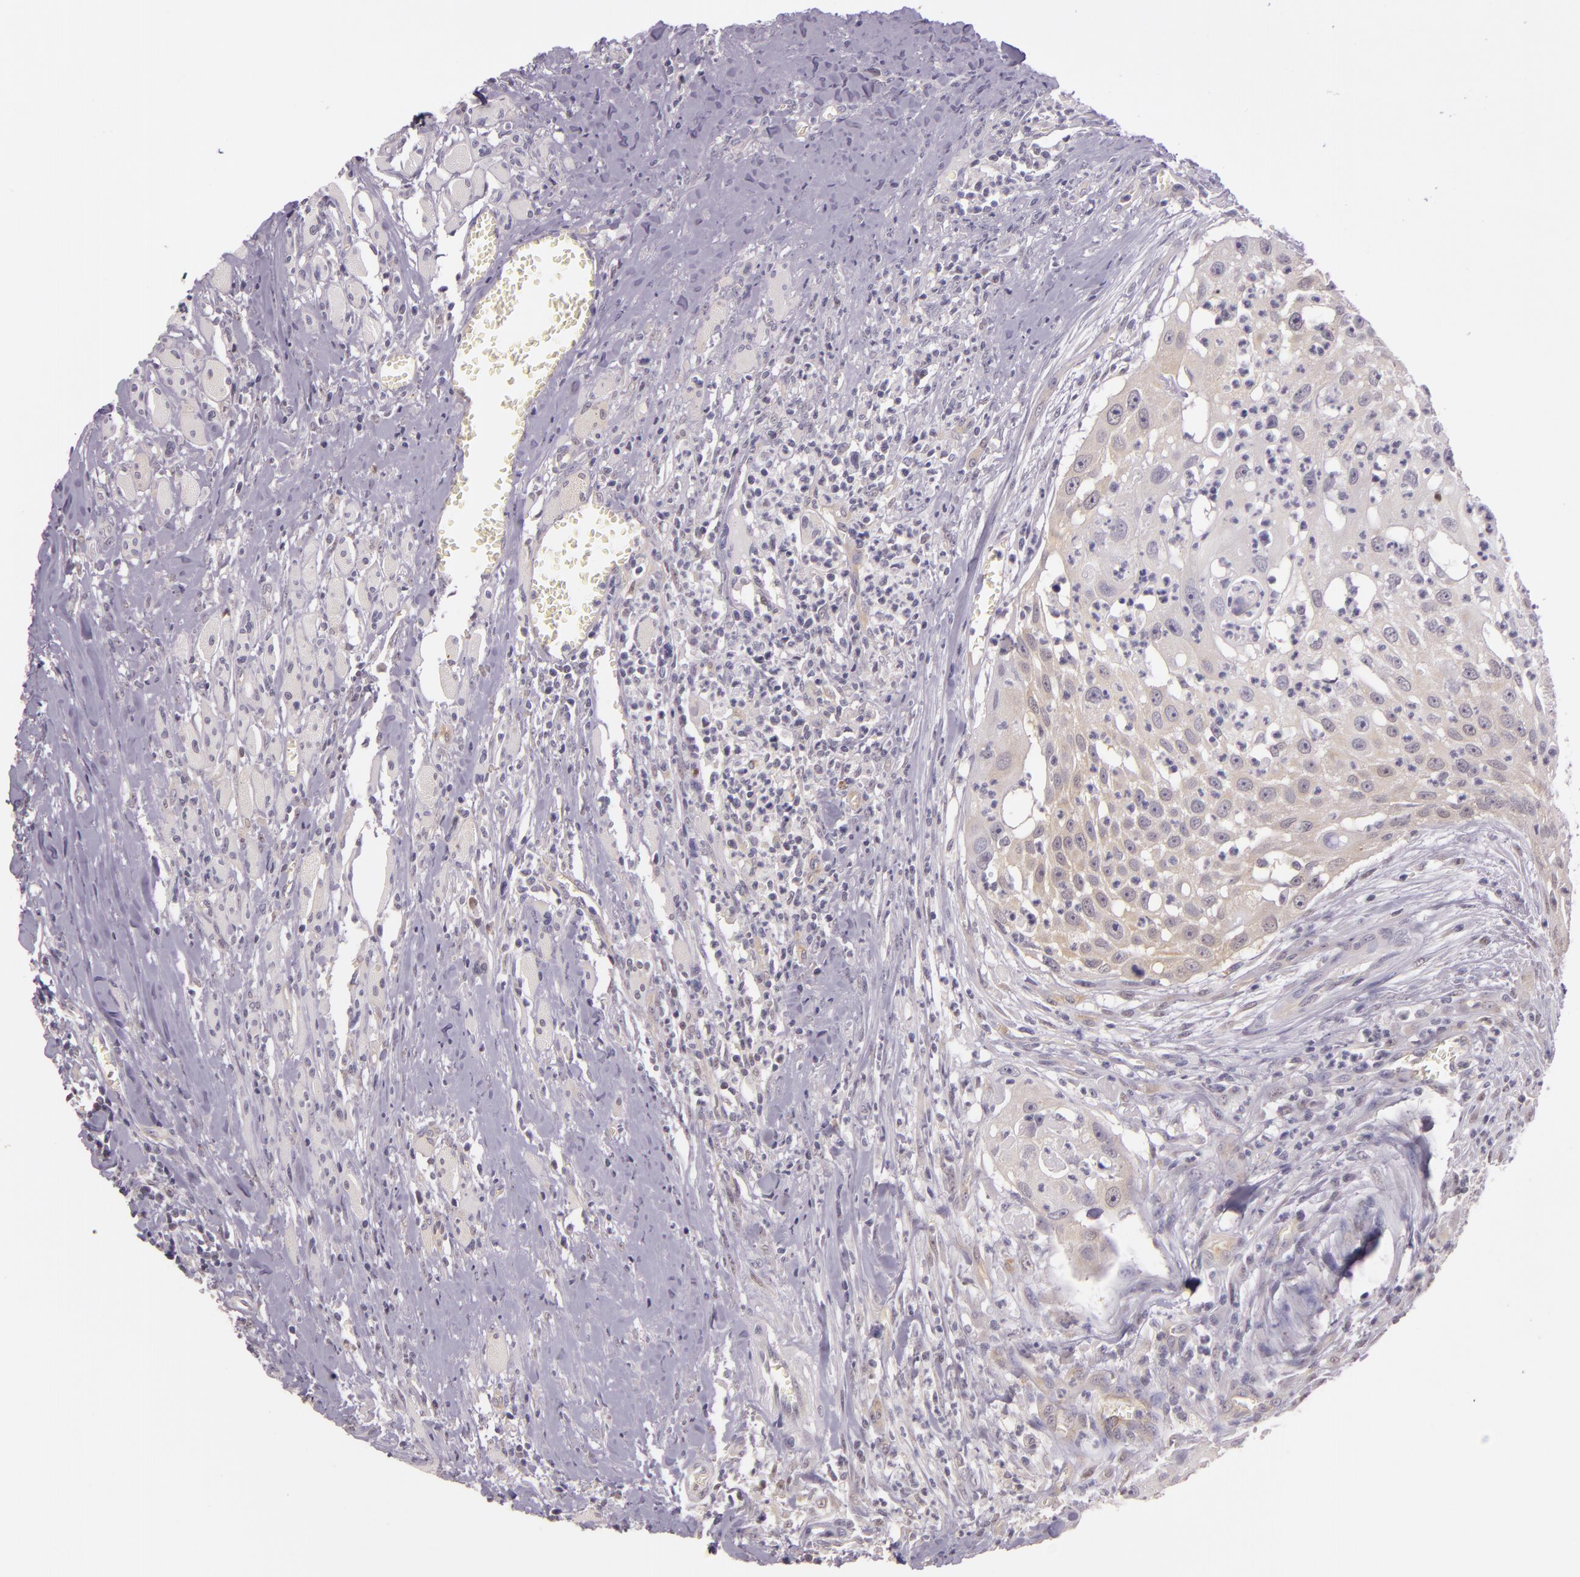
{"staining": {"intensity": "weak", "quantity": "25%-75%", "location": "cytoplasmic/membranous,nuclear"}, "tissue": "head and neck cancer", "cell_type": "Tumor cells", "image_type": "cancer", "snomed": [{"axis": "morphology", "description": "Squamous cell carcinoma, NOS"}, {"axis": "topography", "description": "Head-Neck"}], "caption": "Human head and neck cancer (squamous cell carcinoma) stained with a protein marker exhibits weak staining in tumor cells.", "gene": "HSPA8", "patient": {"sex": "male", "age": 64}}